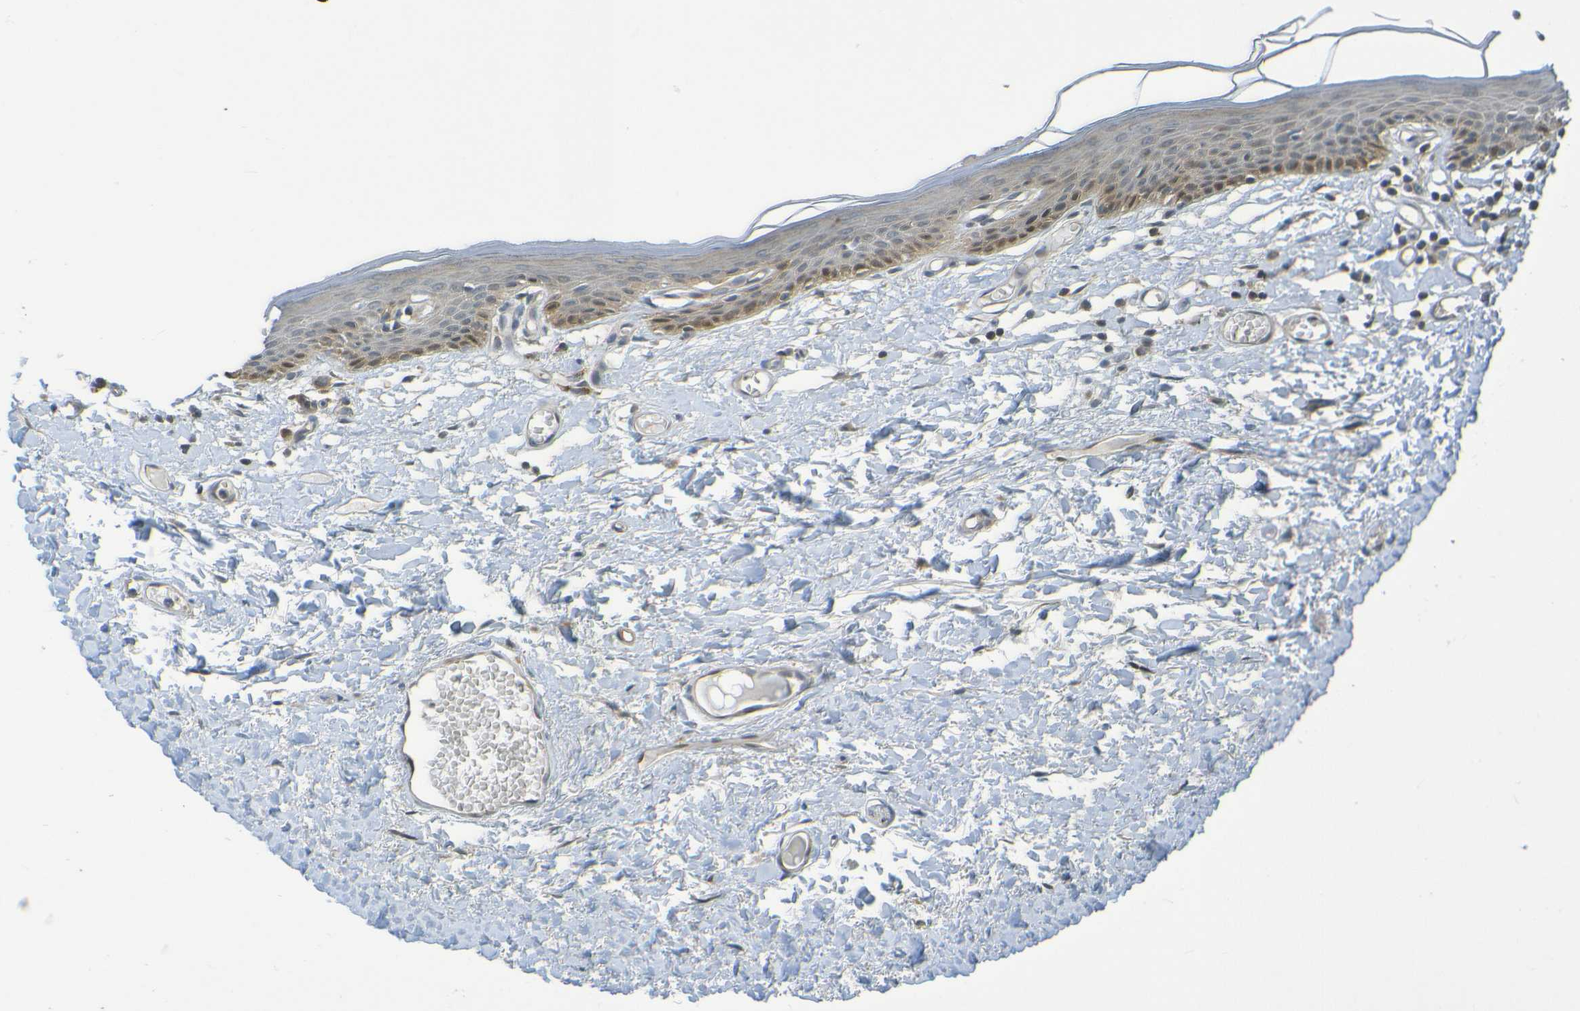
{"staining": {"intensity": "weak", "quantity": "<25%", "location": "cytoplasmic/membranous"}, "tissue": "skin", "cell_type": "Epidermal cells", "image_type": "normal", "snomed": [{"axis": "morphology", "description": "Normal tissue, NOS"}, {"axis": "topography", "description": "Vulva"}], "caption": "IHC image of unremarkable skin stained for a protein (brown), which exhibits no staining in epidermal cells.", "gene": "CYP4F2", "patient": {"sex": "female", "age": 54}}